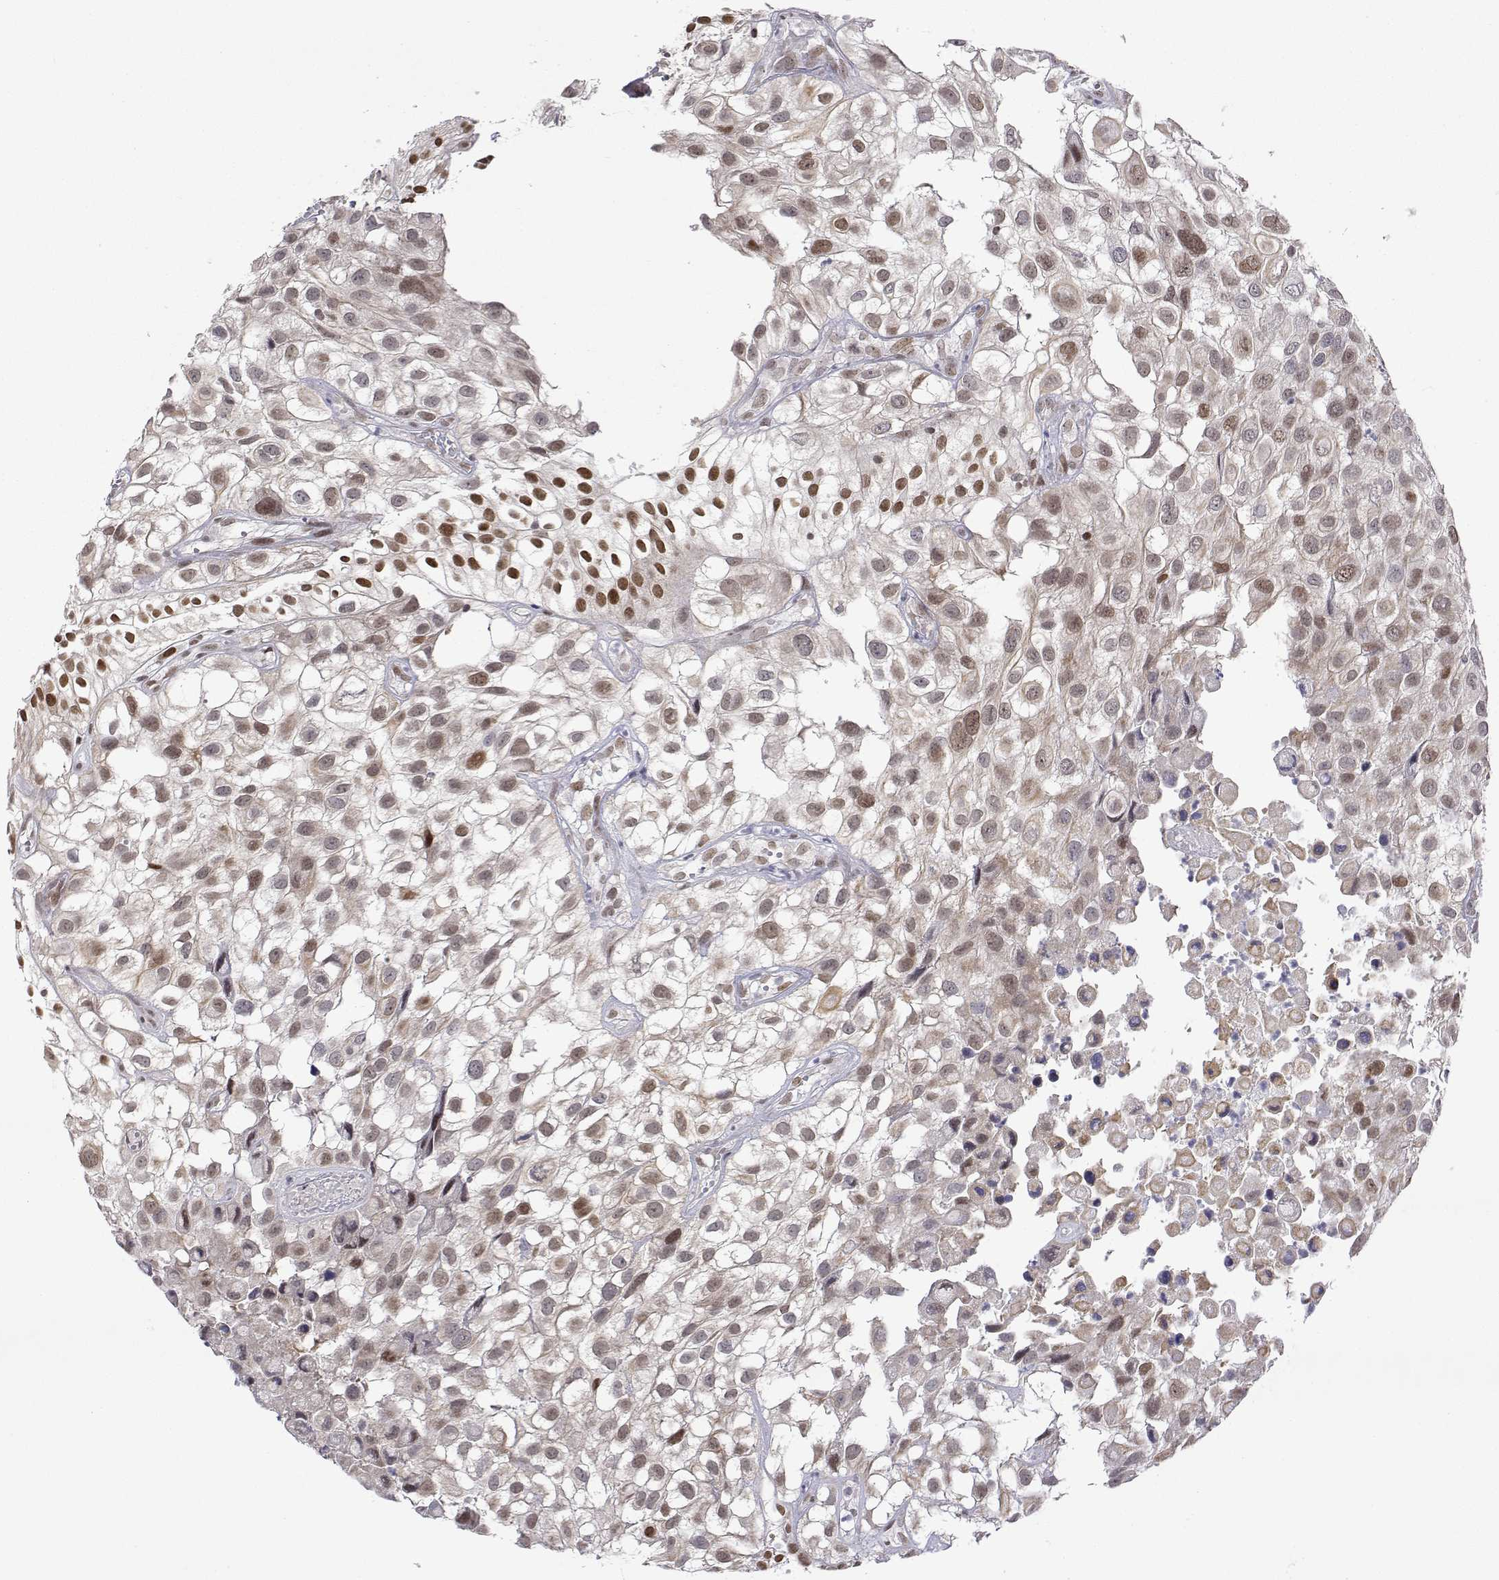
{"staining": {"intensity": "moderate", "quantity": "25%-75%", "location": "nuclear"}, "tissue": "urothelial cancer", "cell_type": "Tumor cells", "image_type": "cancer", "snomed": [{"axis": "morphology", "description": "Urothelial carcinoma, High grade"}, {"axis": "topography", "description": "Urinary bladder"}], "caption": "Approximately 25%-75% of tumor cells in urothelial carcinoma (high-grade) display moderate nuclear protein expression as visualized by brown immunohistochemical staining.", "gene": "XPC", "patient": {"sex": "male", "age": 56}}